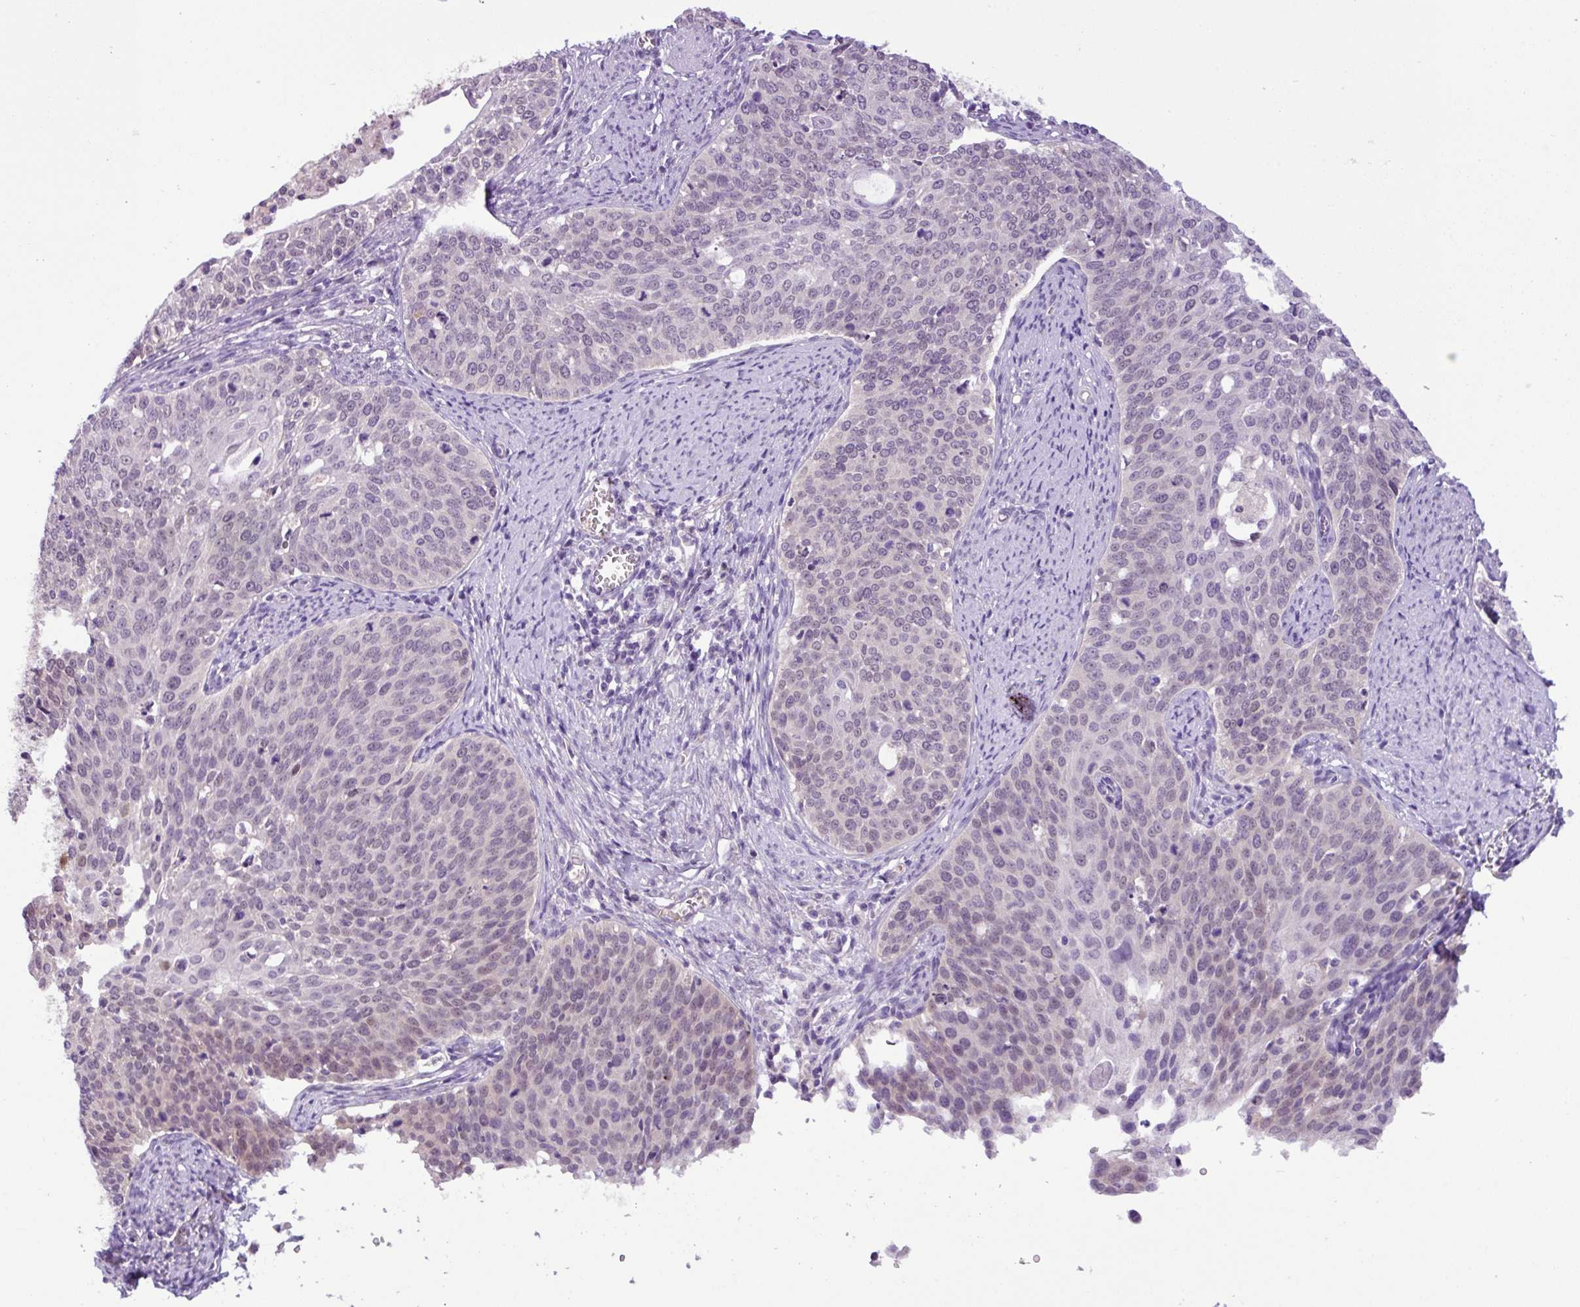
{"staining": {"intensity": "negative", "quantity": "none", "location": "none"}, "tissue": "cervical cancer", "cell_type": "Tumor cells", "image_type": "cancer", "snomed": [{"axis": "morphology", "description": "Squamous cell carcinoma, NOS"}, {"axis": "topography", "description": "Cervix"}], "caption": "Immunohistochemistry (IHC) of human squamous cell carcinoma (cervical) demonstrates no positivity in tumor cells.", "gene": "TONSL", "patient": {"sex": "female", "age": 44}}